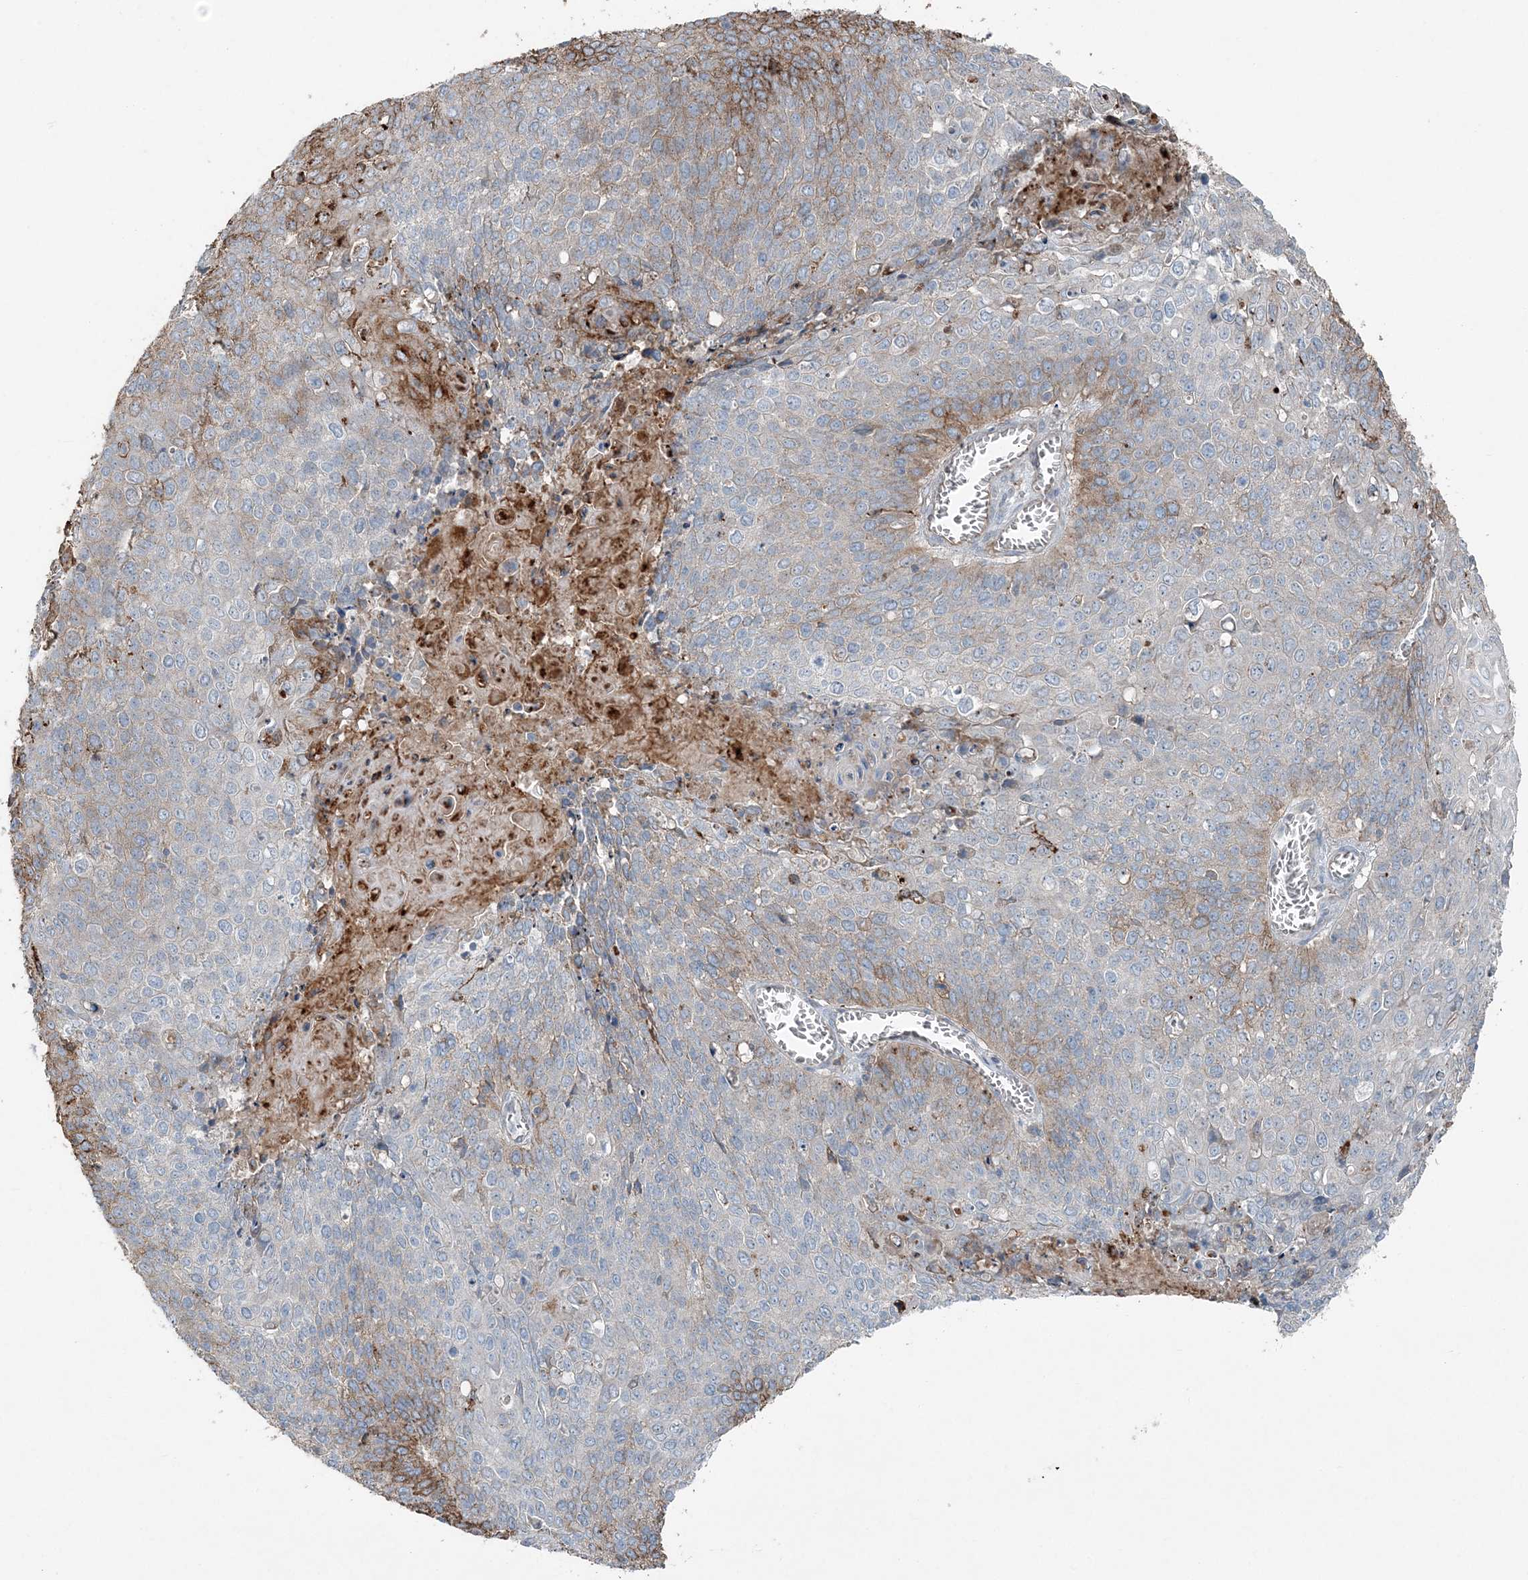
{"staining": {"intensity": "moderate", "quantity": "<25%", "location": "cytoplasmic/membranous"}, "tissue": "cervical cancer", "cell_type": "Tumor cells", "image_type": "cancer", "snomed": [{"axis": "morphology", "description": "Squamous cell carcinoma, NOS"}, {"axis": "topography", "description": "Cervix"}], "caption": "Immunohistochemical staining of human cervical cancer displays low levels of moderate cytoplasmic/membranous positivity in approximately <25% of tumor cells.", "gene": "KY", "patient": {"sex": "female", "age": 39}}